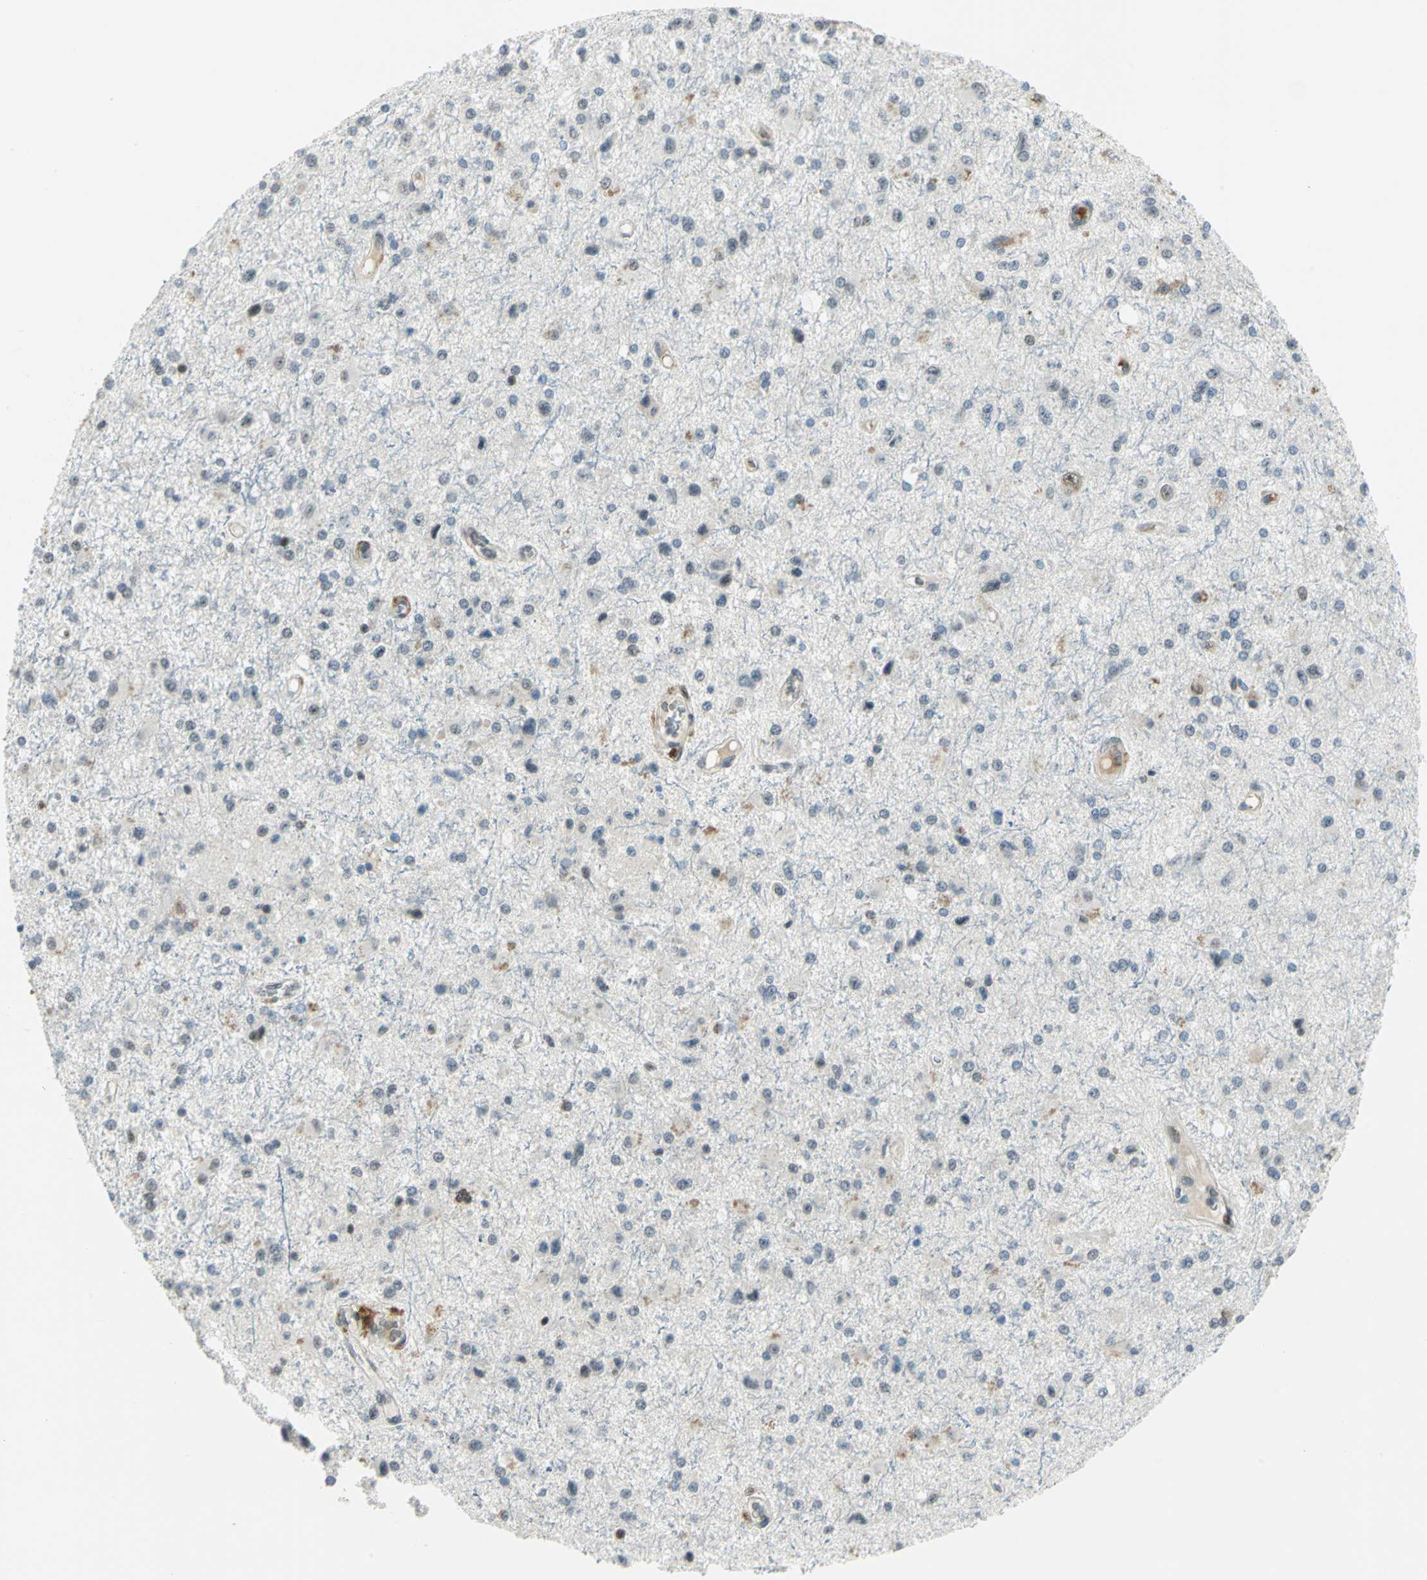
{"staining": {"intensity": "weak", "quantity": "<25%", "location": "nuclear"}, "tissue": "glioma", "cell_type": "Tumor cells", "image_type": "cancer", "snomed": [{"axis": "morphology", "description": "Glioma, malignant, Low grade"}, {"axis": "topography", "description": "Brain"}], "caption": "Malignant low-grade glioma was stained to show a protein in brown. There is no significant expression in tumor cells.", "gene": "MTMR10", "patient": {"sex": "male", "age": 58}}